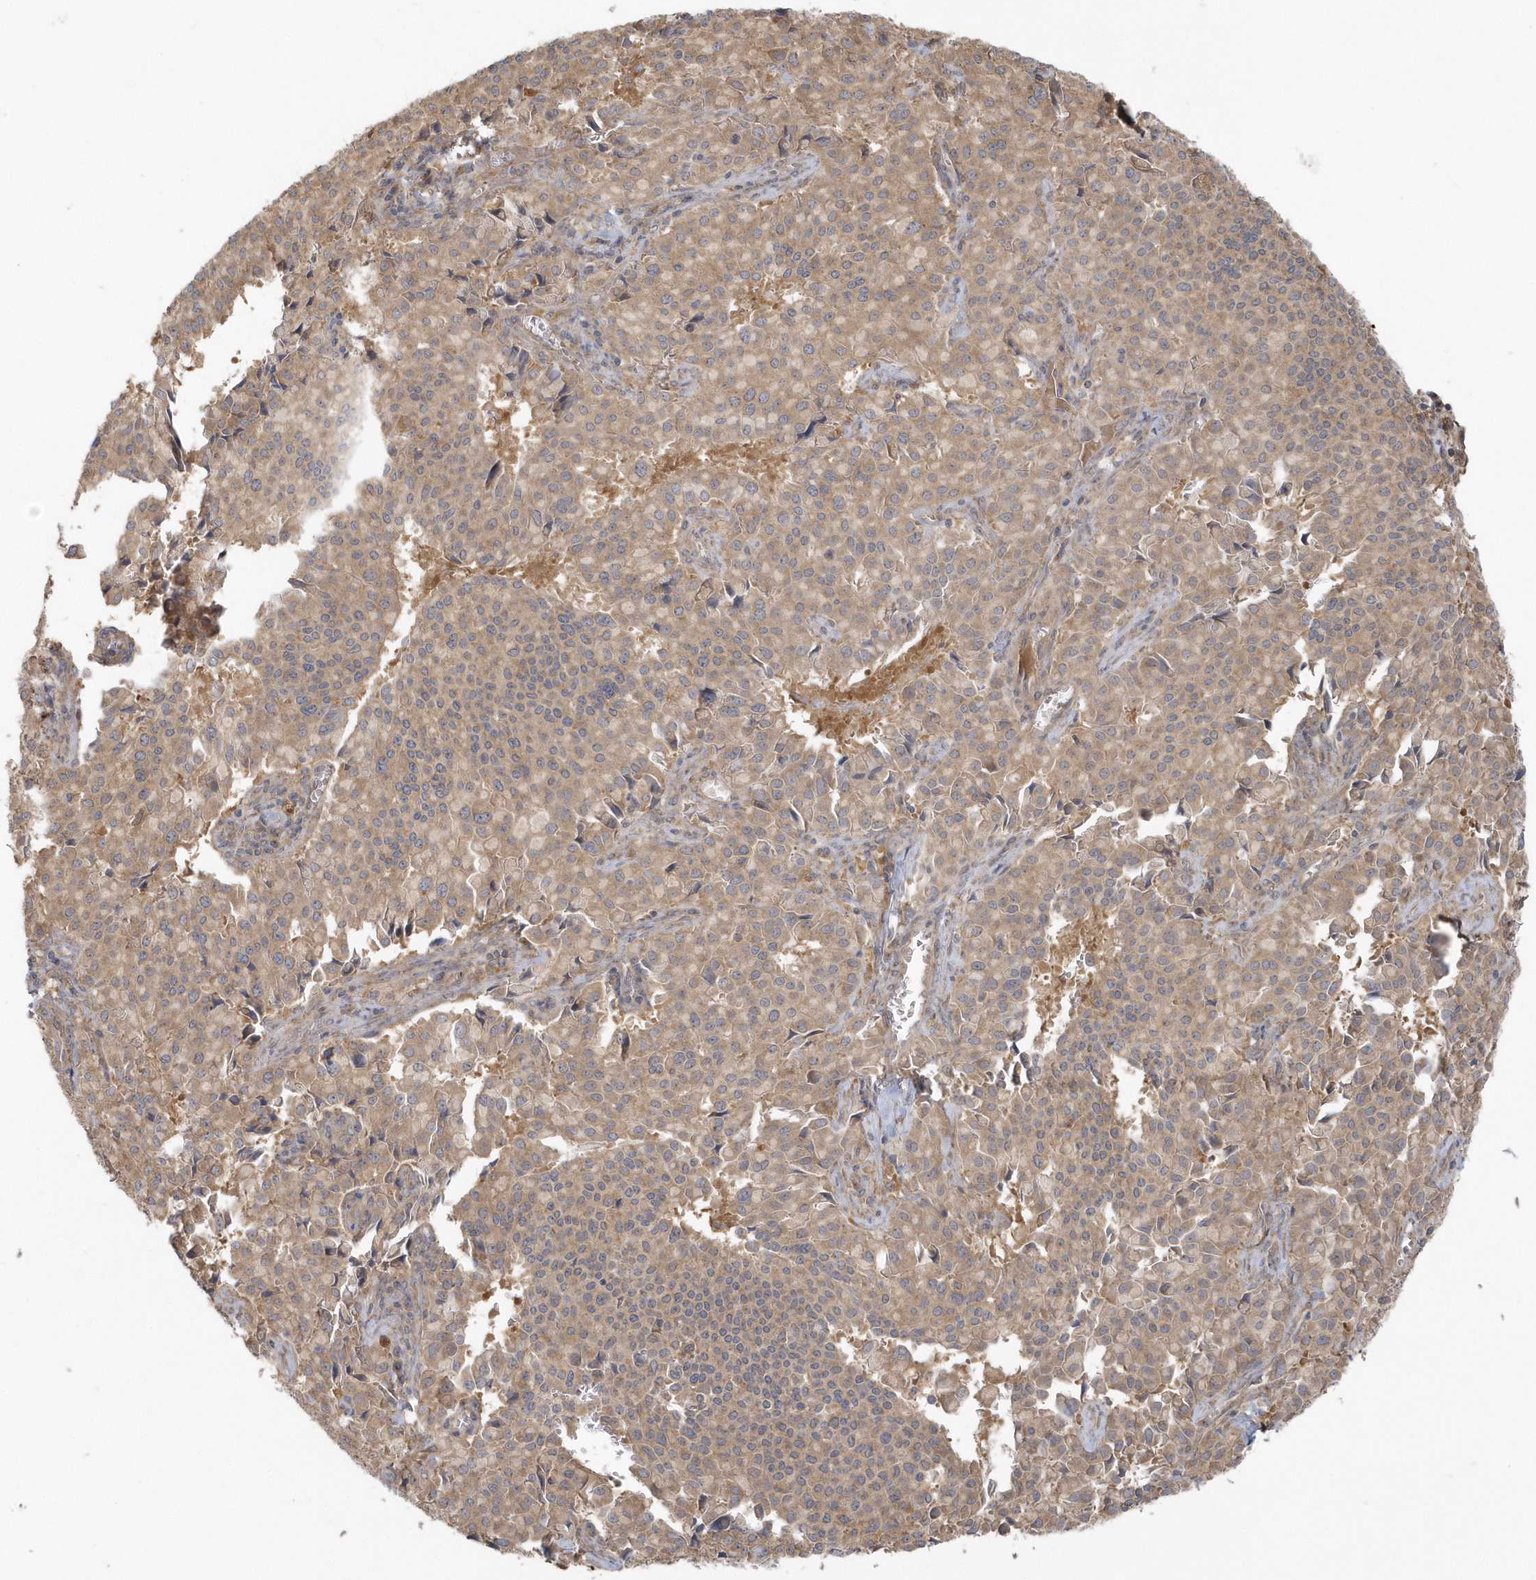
{"staining": {"intensity": "moderate", "quantity": "<25%", "location": "cytoplasmic/membranous"}, "tissue": "pancreatic cancer", "cell_type": "Tumor cells", "image_type": "cancer", "snomed": [{"axis": "morphology", "description": "Adenocarcinoma, NOS"}, {"axis": "topography", "description": "Pancreas"}], "caption": "The immunohistochemical stain labels moderate cytoplasmic/membranous staining in tumor cells of pancreatic adenocarcinoma tissue. (DAB IHC, brown staining for protein, blue staining for nuclei).", "gene": "ACTR1A", "patient": {"sex": "male", "age": 65}}